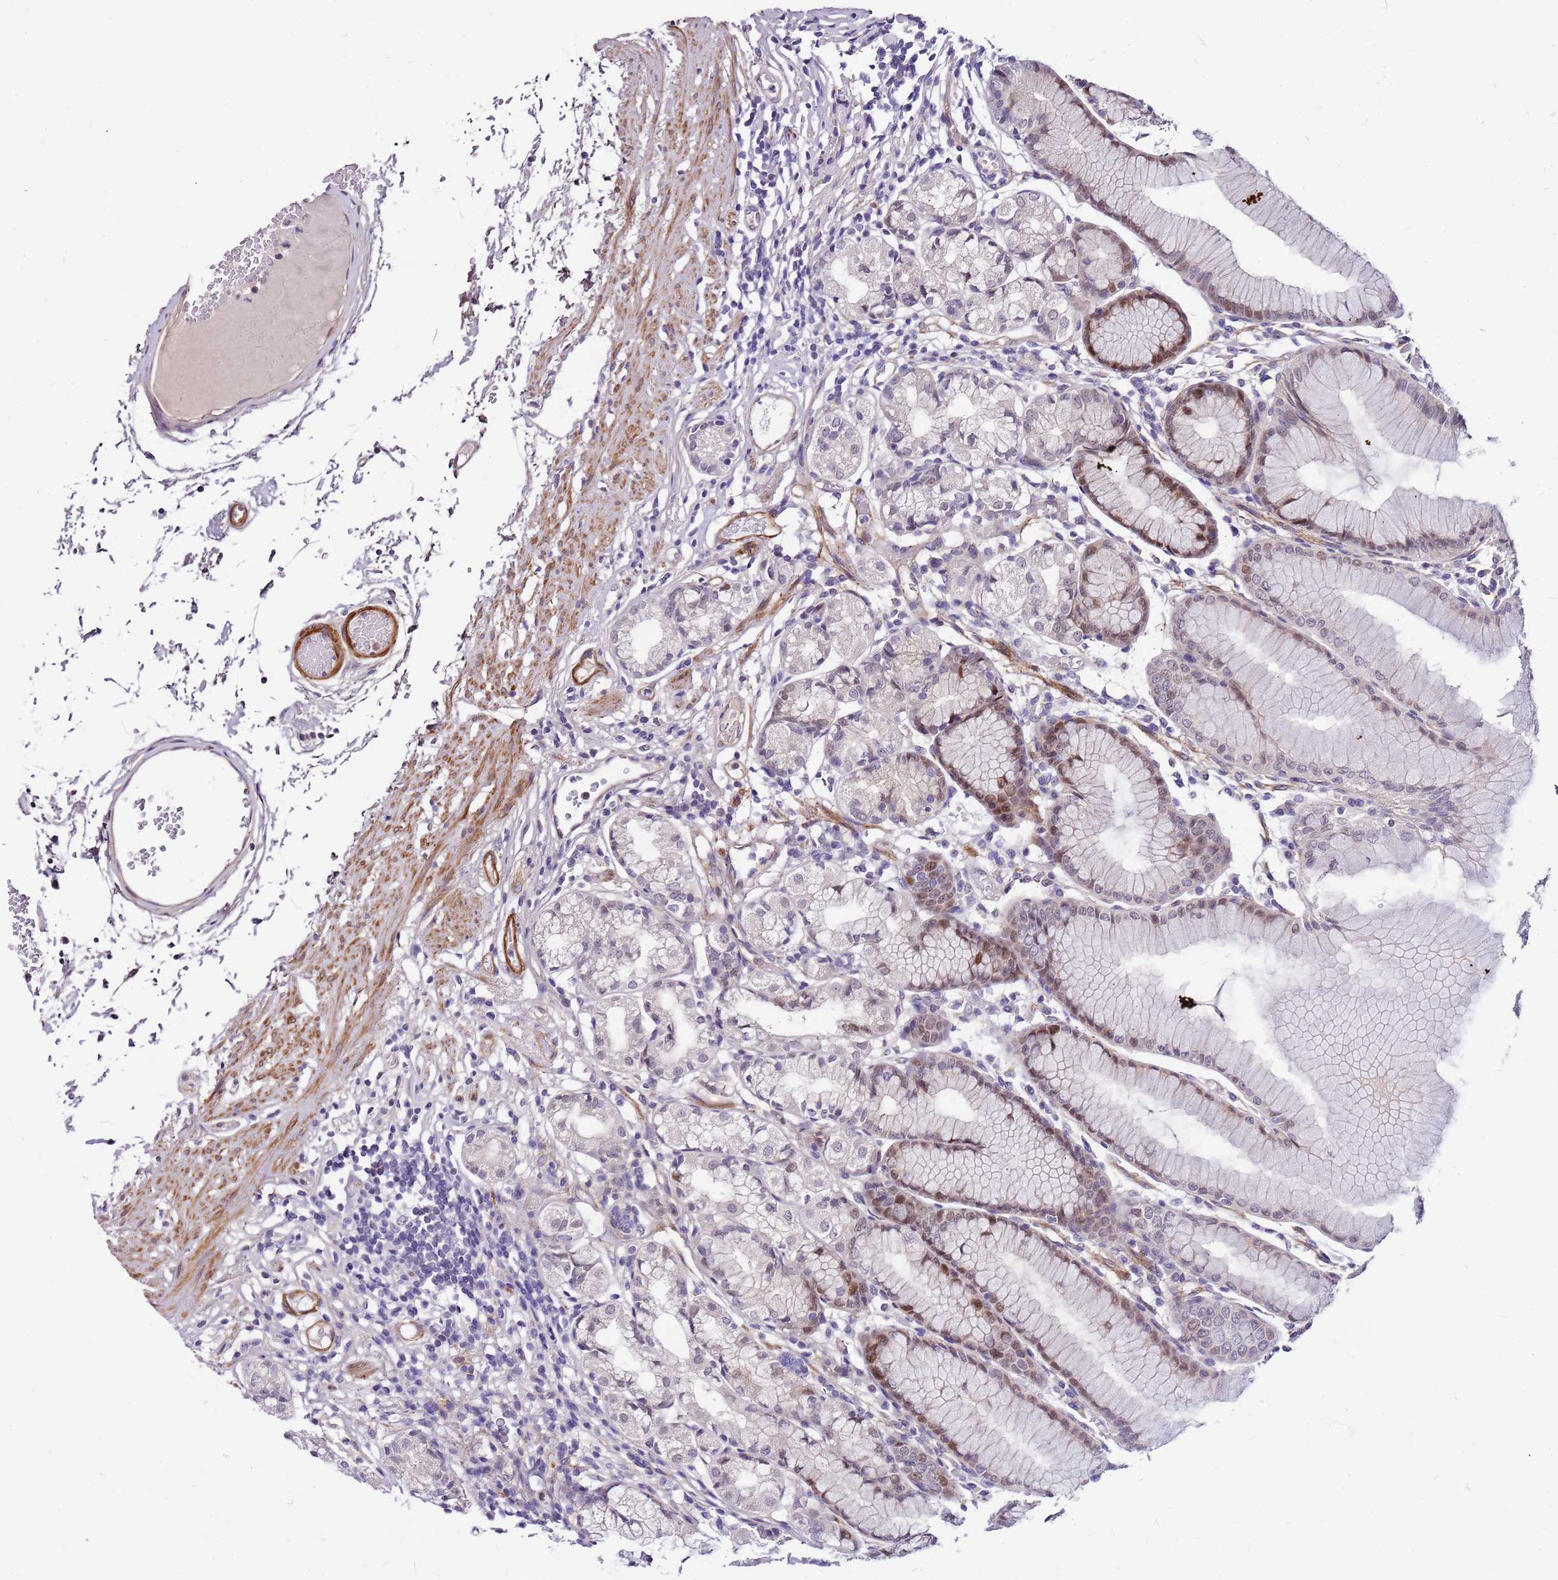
{"staining": {"intensity": "moderate", "quantity": "<25%", "location": "nuclear"}, "tissue": "stomach", "cell_type": "Glandular cells", "image_type": "normal", "snomed": [{"axis": "morphology", "description": "Normal tissue, NOS"}, {"axis": "topography", "description": "Stomach"}], "caption": "This is an image of immunohistochemistry staining of normal stomach, which shows moderate expression in the nuclear of glandular cells.", "gene": "POLE3", "patient": {"sex": "female", "age": 57}}